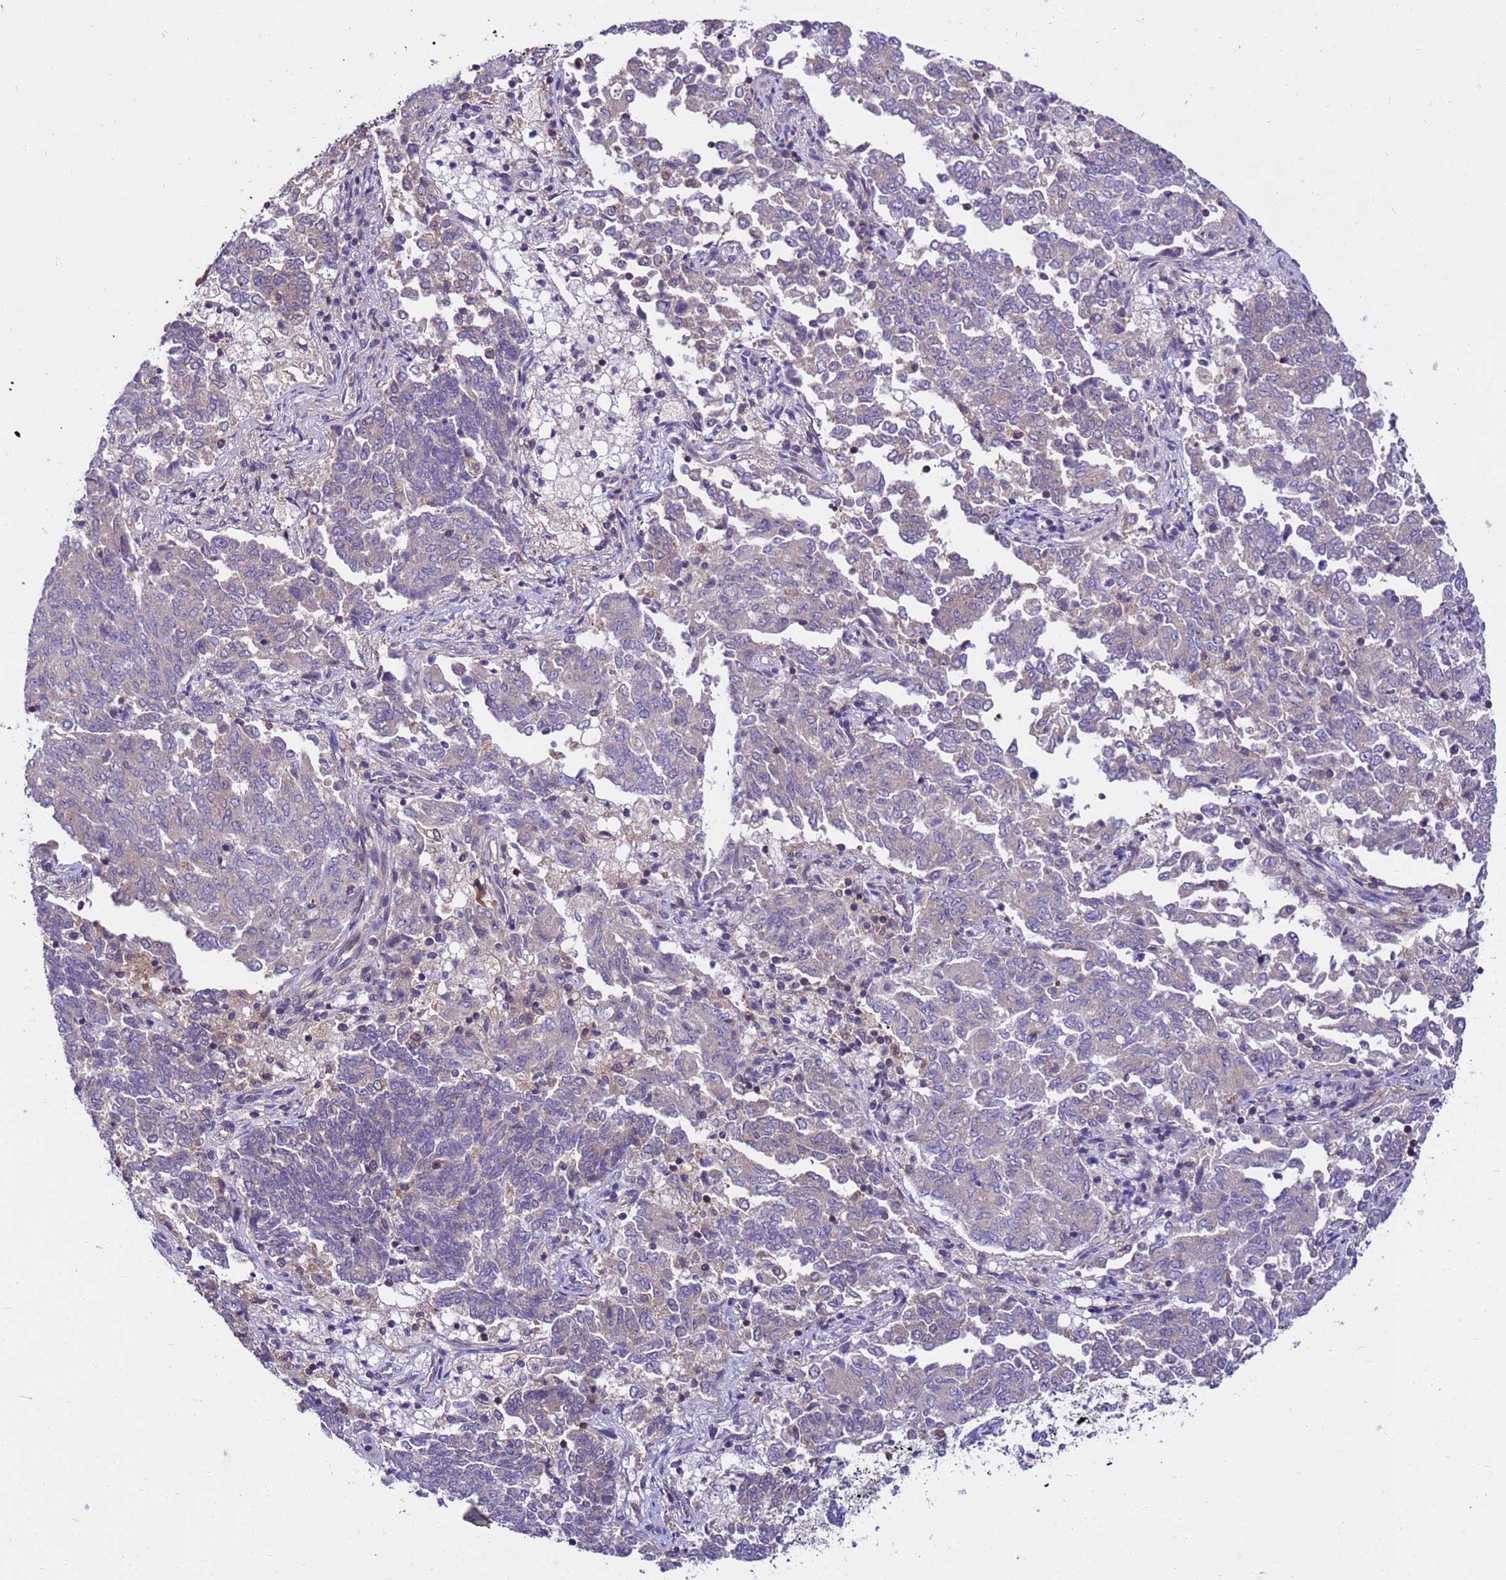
{"staining": {"intensity": "weak", "quantity": "<25%", "location": "cytoplasmic/membranous"}, "tissue": "endometrial cancer", "cell_type": "Tumor cells", "image_type": "cancer", "snomed": [{"axis": "morphology", "description": "Adenocarcinoma, NOS"}, {"axis": "topography", "description": "Endometrium"}], "caption": "This is a image of IHC staining of endometrial cancer, which shows no positivity in tumor cells.", "gene": "GET3", "patient": {"sex": "female", "age": 80}}